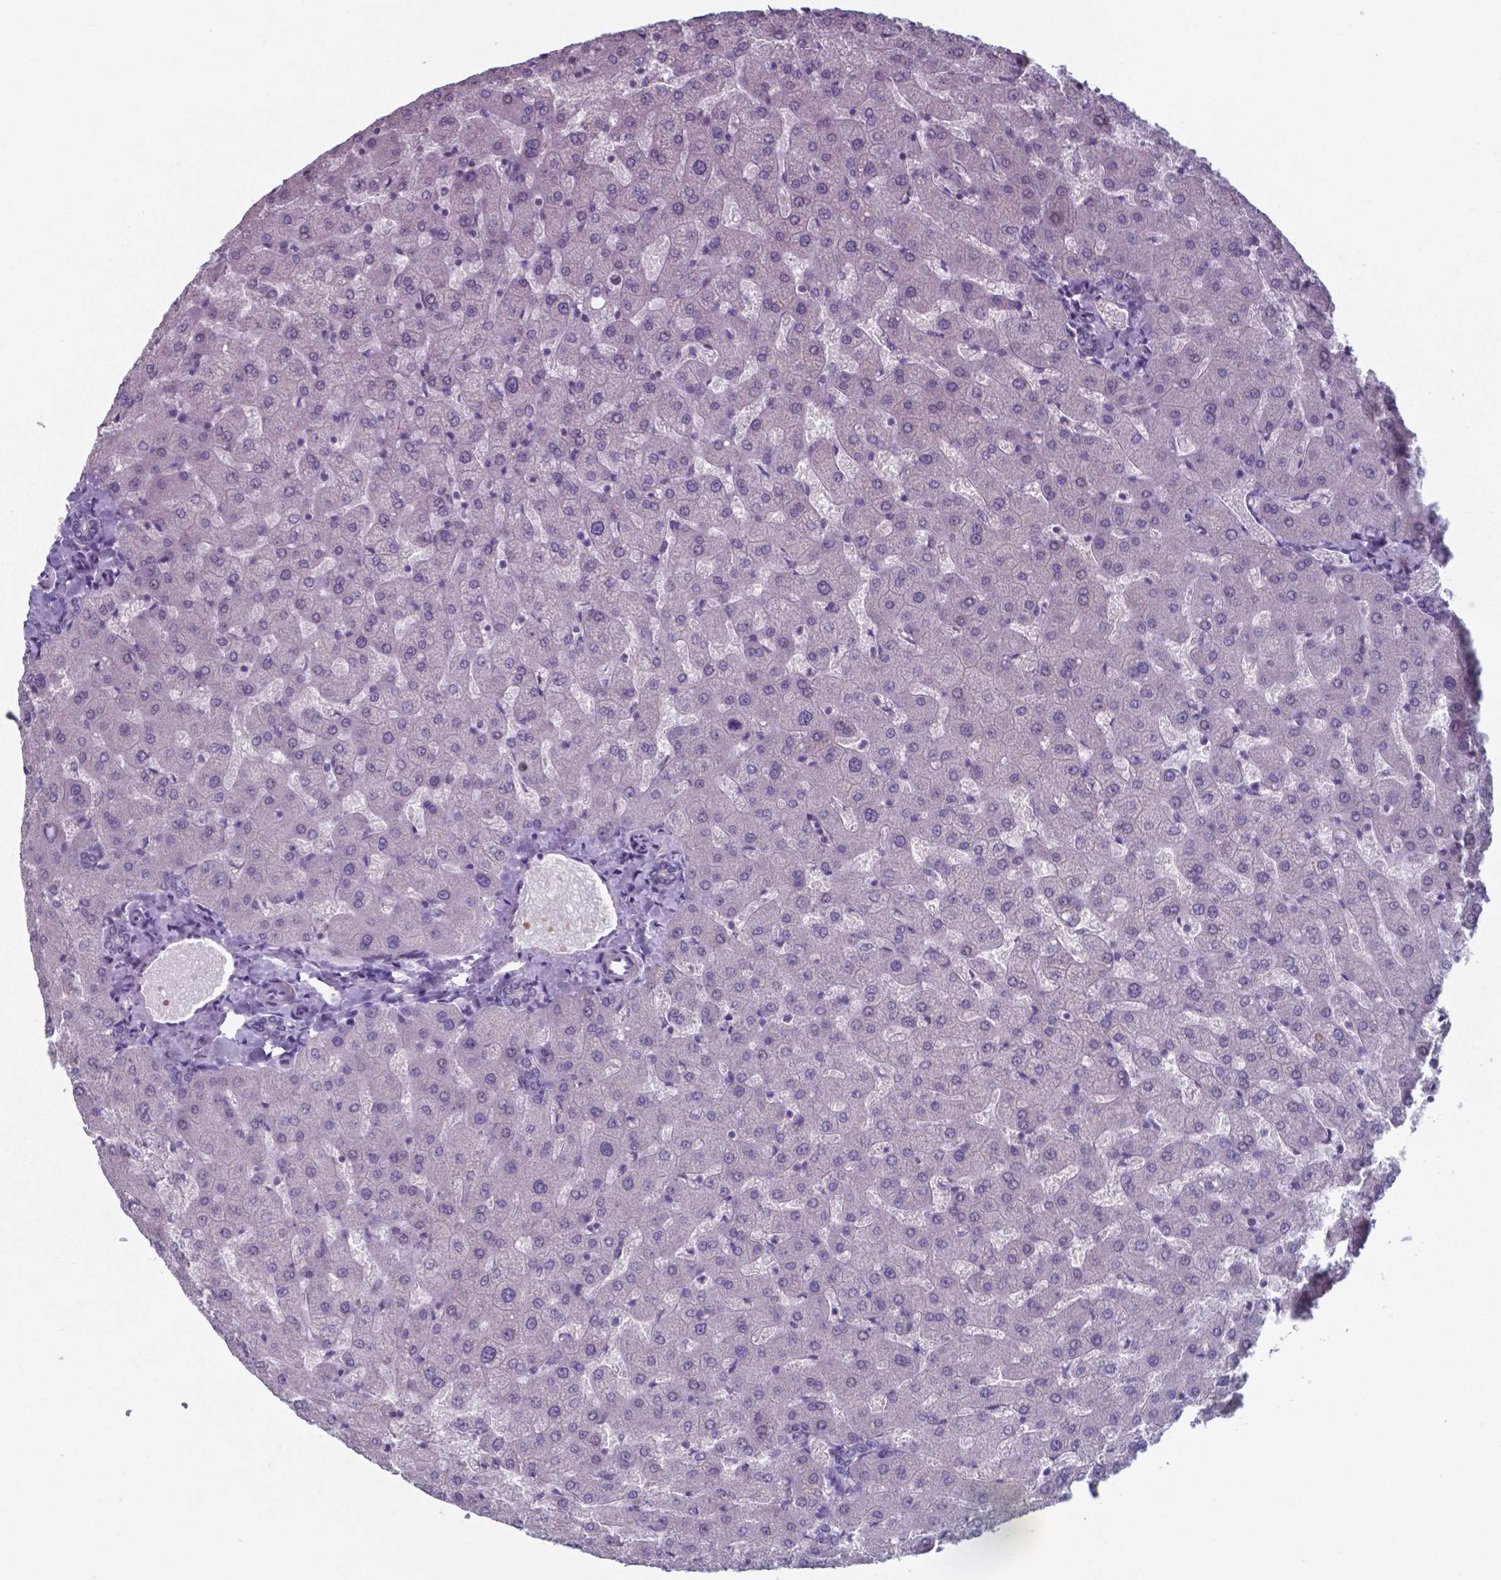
{"staining": {"intensity": "negative", "quantity": "none", "location": "none"}, "tissue": "liver", "cell_type": "Cholangiocytes", "image_type": "normal", "snomed": [{"axis": "morphology", "description": "Normal tissue, NOS"}, {"axis": "topography", "description": "Liver"}], "caption": "The micrograph reveals no staining of cholangiocytes in benign liver.", "gene": "TDP2", "patient": {"sex": "female", "age": 50}}